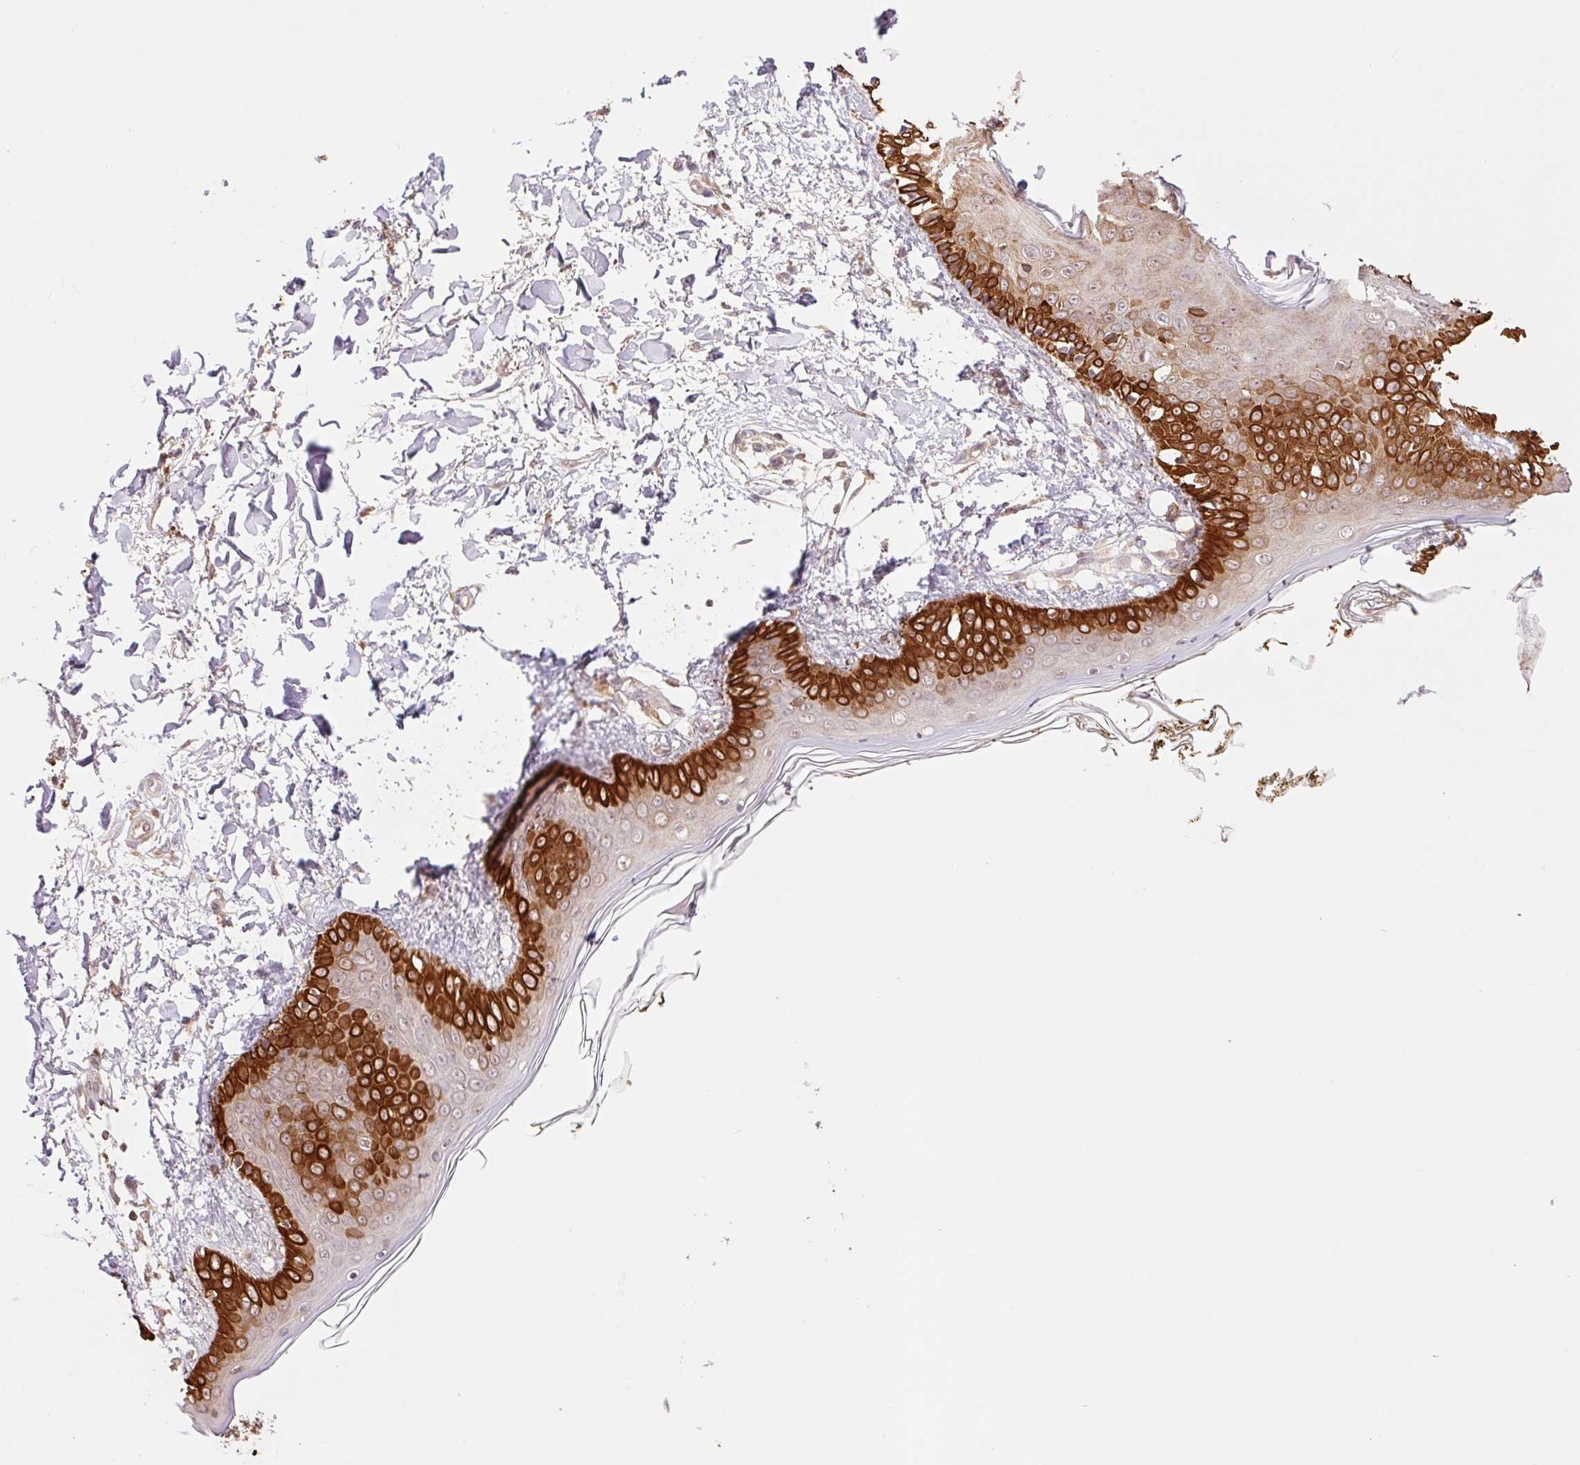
{"staining": {"intensity": "moderate", "quantity": ">75%", "location": "cytoplasmic/membranous"}, "tissue": "skin", "cell_type": "Fibroblasts", "image_type": "normal", "snomed": [{"axis": "morphology", "description": "Normal tissue, NOS"}, {"axis": "topography", "description": "Skin"}], "caption": "Skin stained for a protein (brown) reveals moderate cytoplasmic/membranous positive staining in about >75% of fibroblasts.", "gene": "YJU2B", "patient": {"sex": "female", "age": 34}}